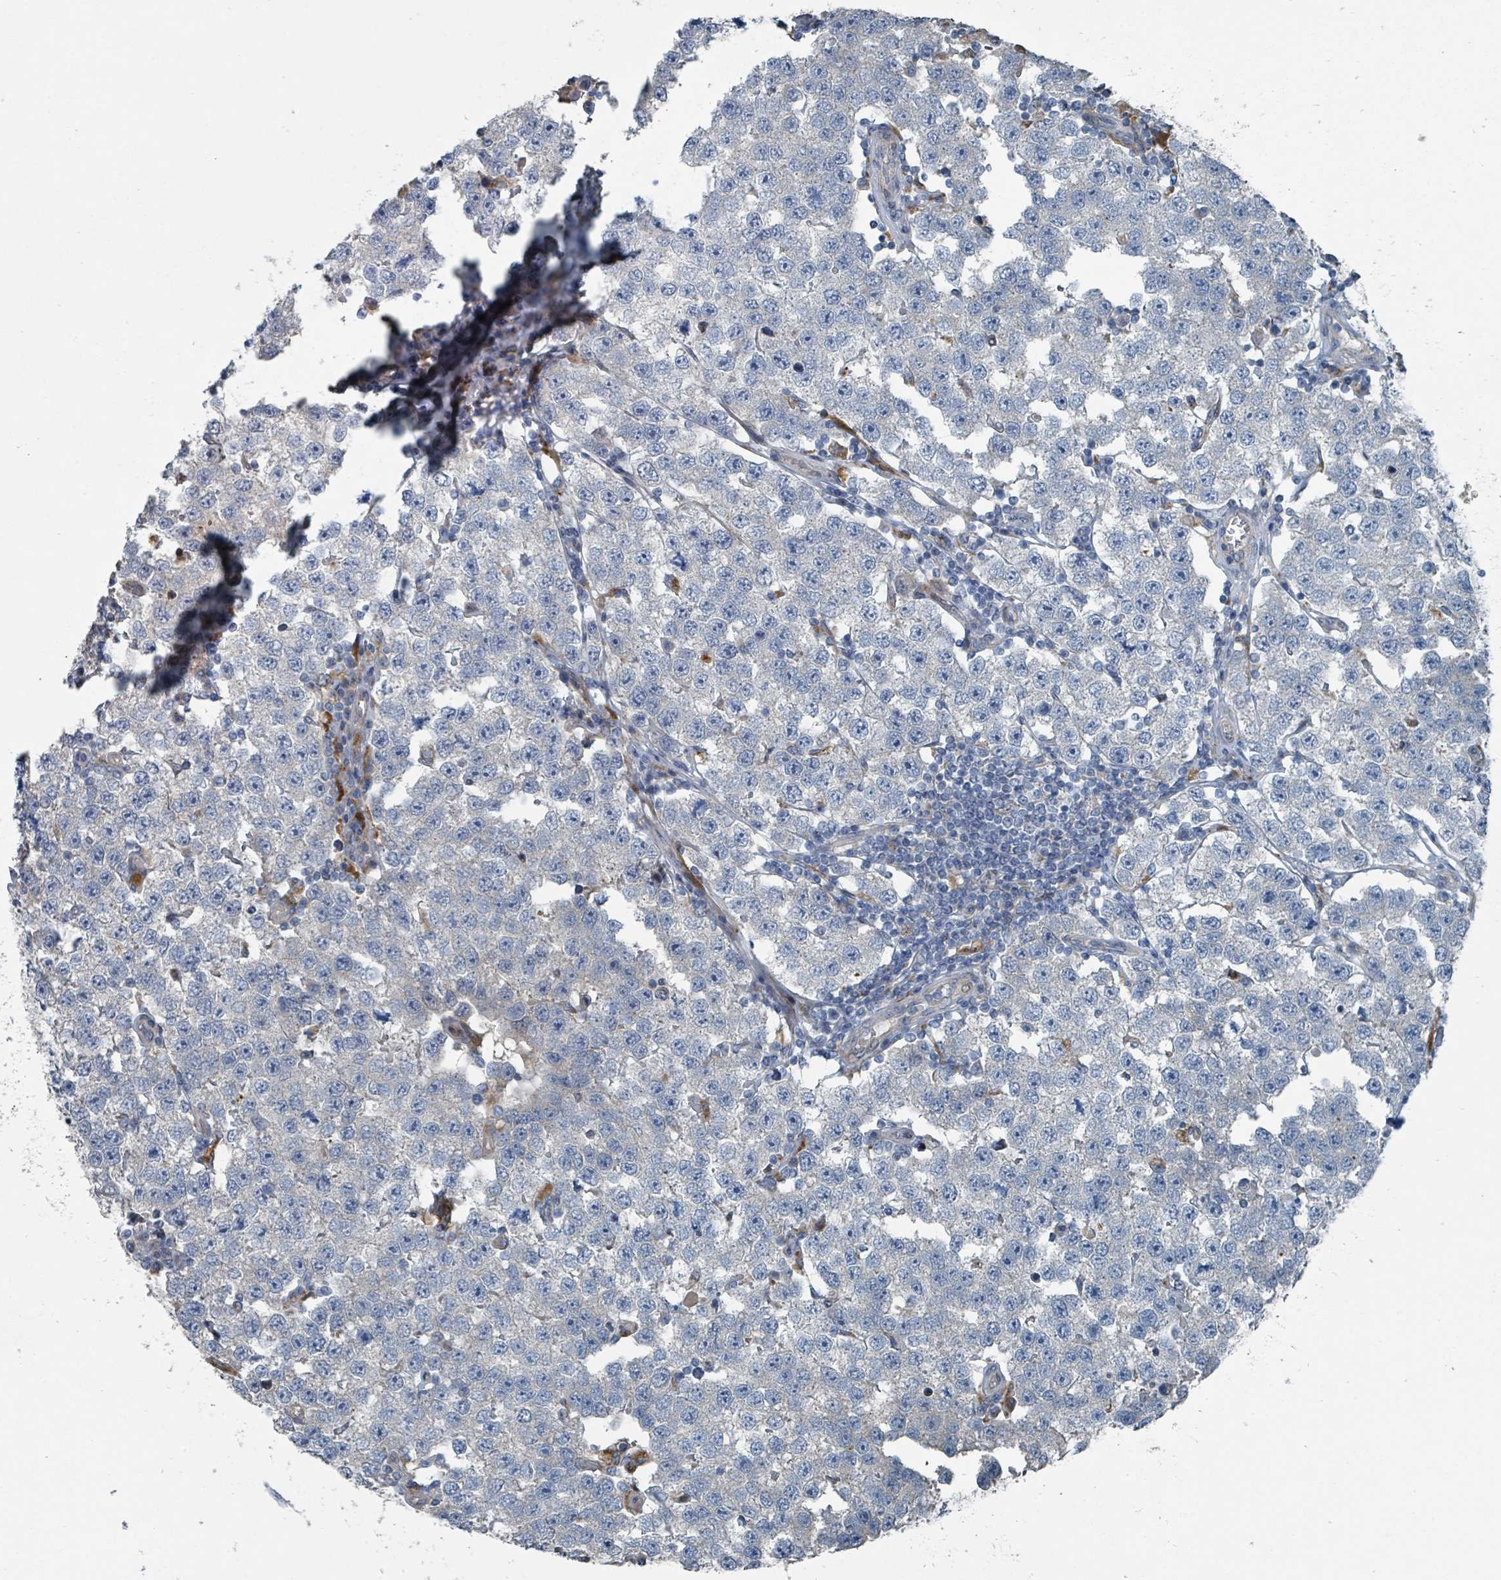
{"staining": {"intensity": "negative", "quantity": "none", "location": "none"}, "tissue": "testis cancer", "cell_type": "Tumor cells", "image_type": "cancer", "snomed": [{"axis": "morphology", "description": "Seminoma, NOS"}, {"axis": "topography", "description": "Testis"}], "caption": "This is an IHC histopathology image of human testis cancer. There is no positivity in tumor cells.", "gene": "DIPK2A", "patient": {"sex": "male", "age": 34}}